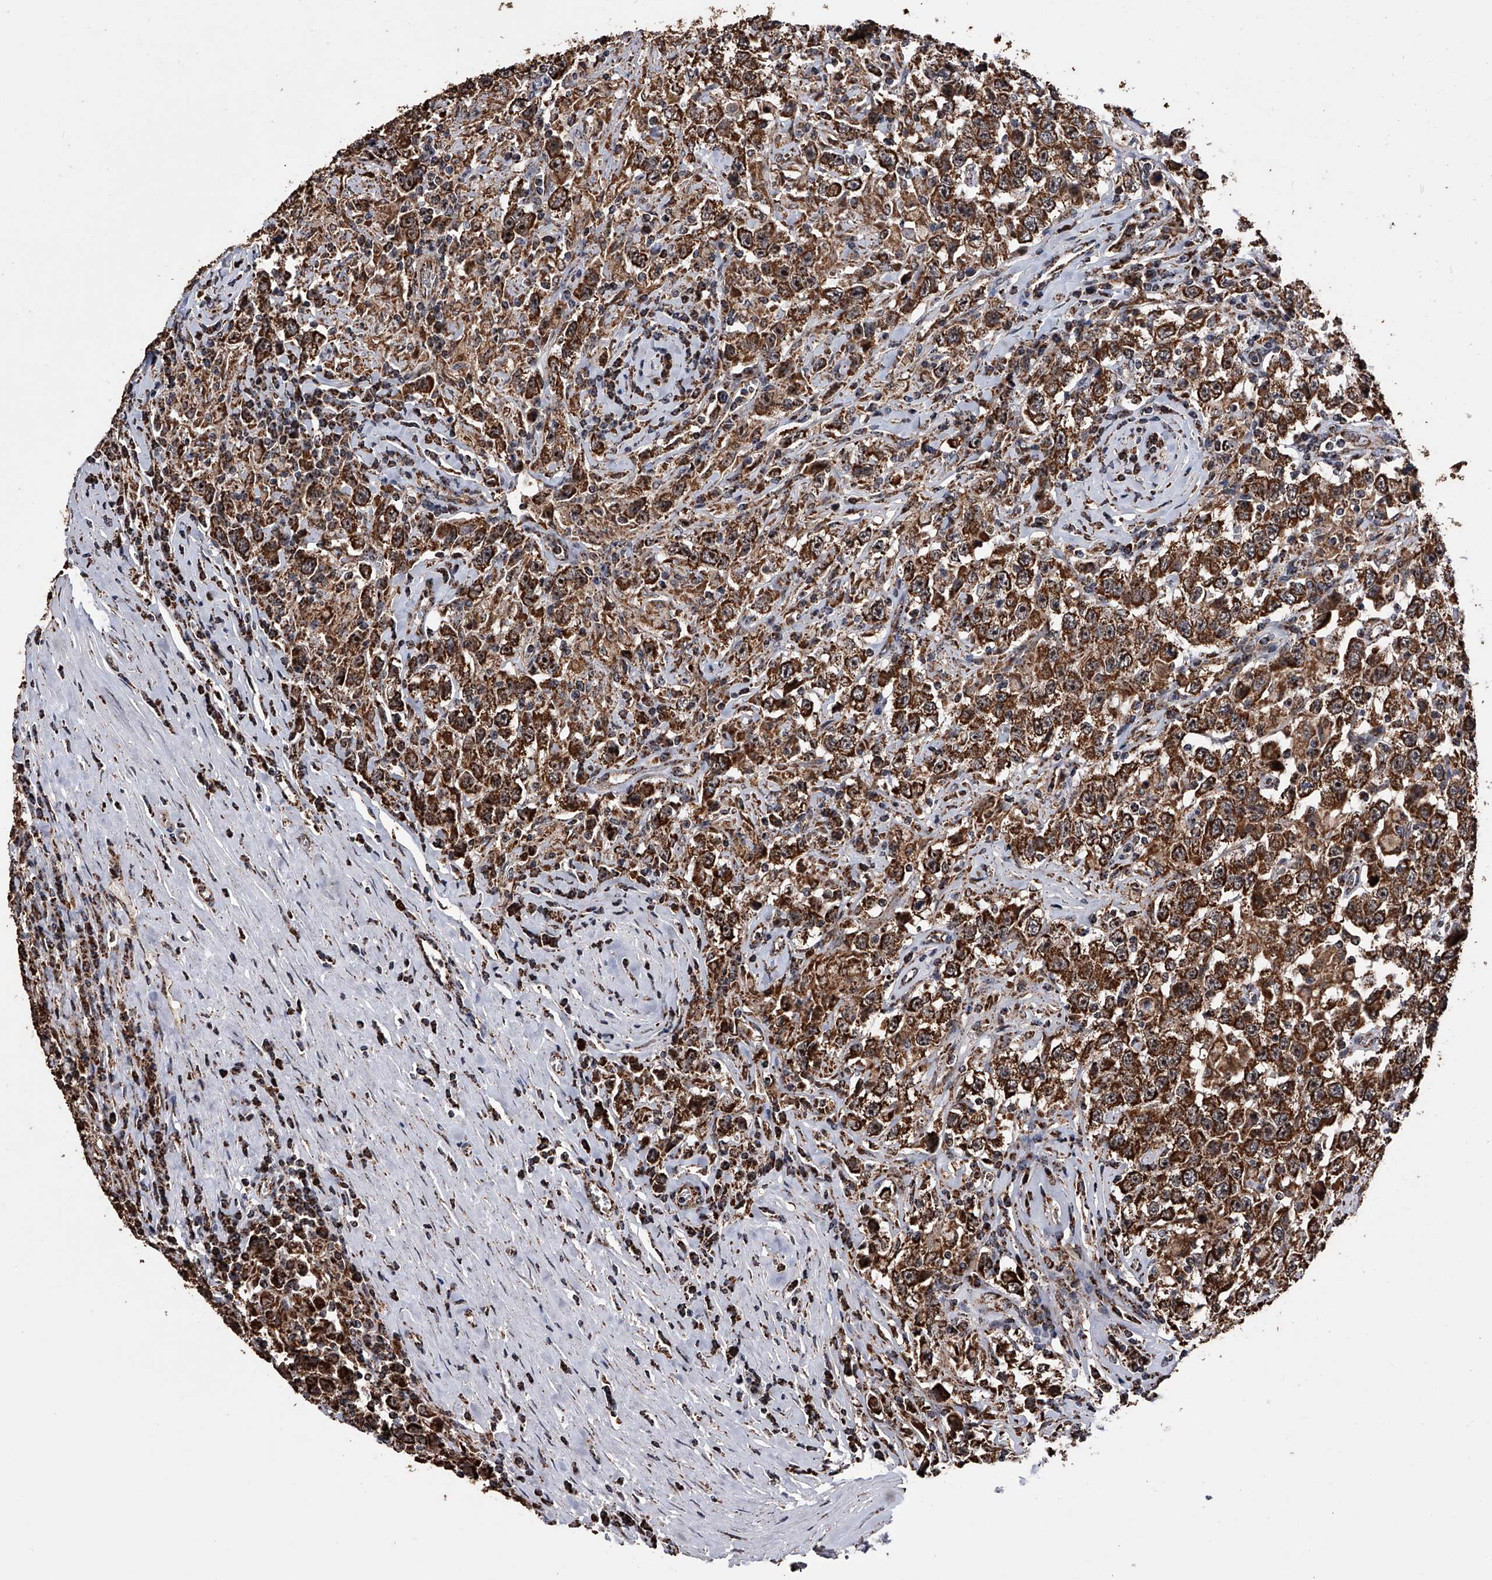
{"staining": {"intensity": "strong", "quantity": ">75%", "location": "cytoplasmic/membranous"}, "tissue": "testis cancer", "cell_type": "Tumor cells", "image_type": "cancer", "snomed": [{"axis": "morphology", "description": "Seminoma, NOS"}, {"axis": "topography", "description": "Testis"}], "caption": "This image reveals testis cancer (seminoma) stained with IHC to label a protein in brown. The cytoplasmic/membranous of tumor cells show strong positivity for the protein. Nuclei are counter-stained blue.", "gene": "SMPDL3A", "patient": {"sex": "male", "age": 41}}